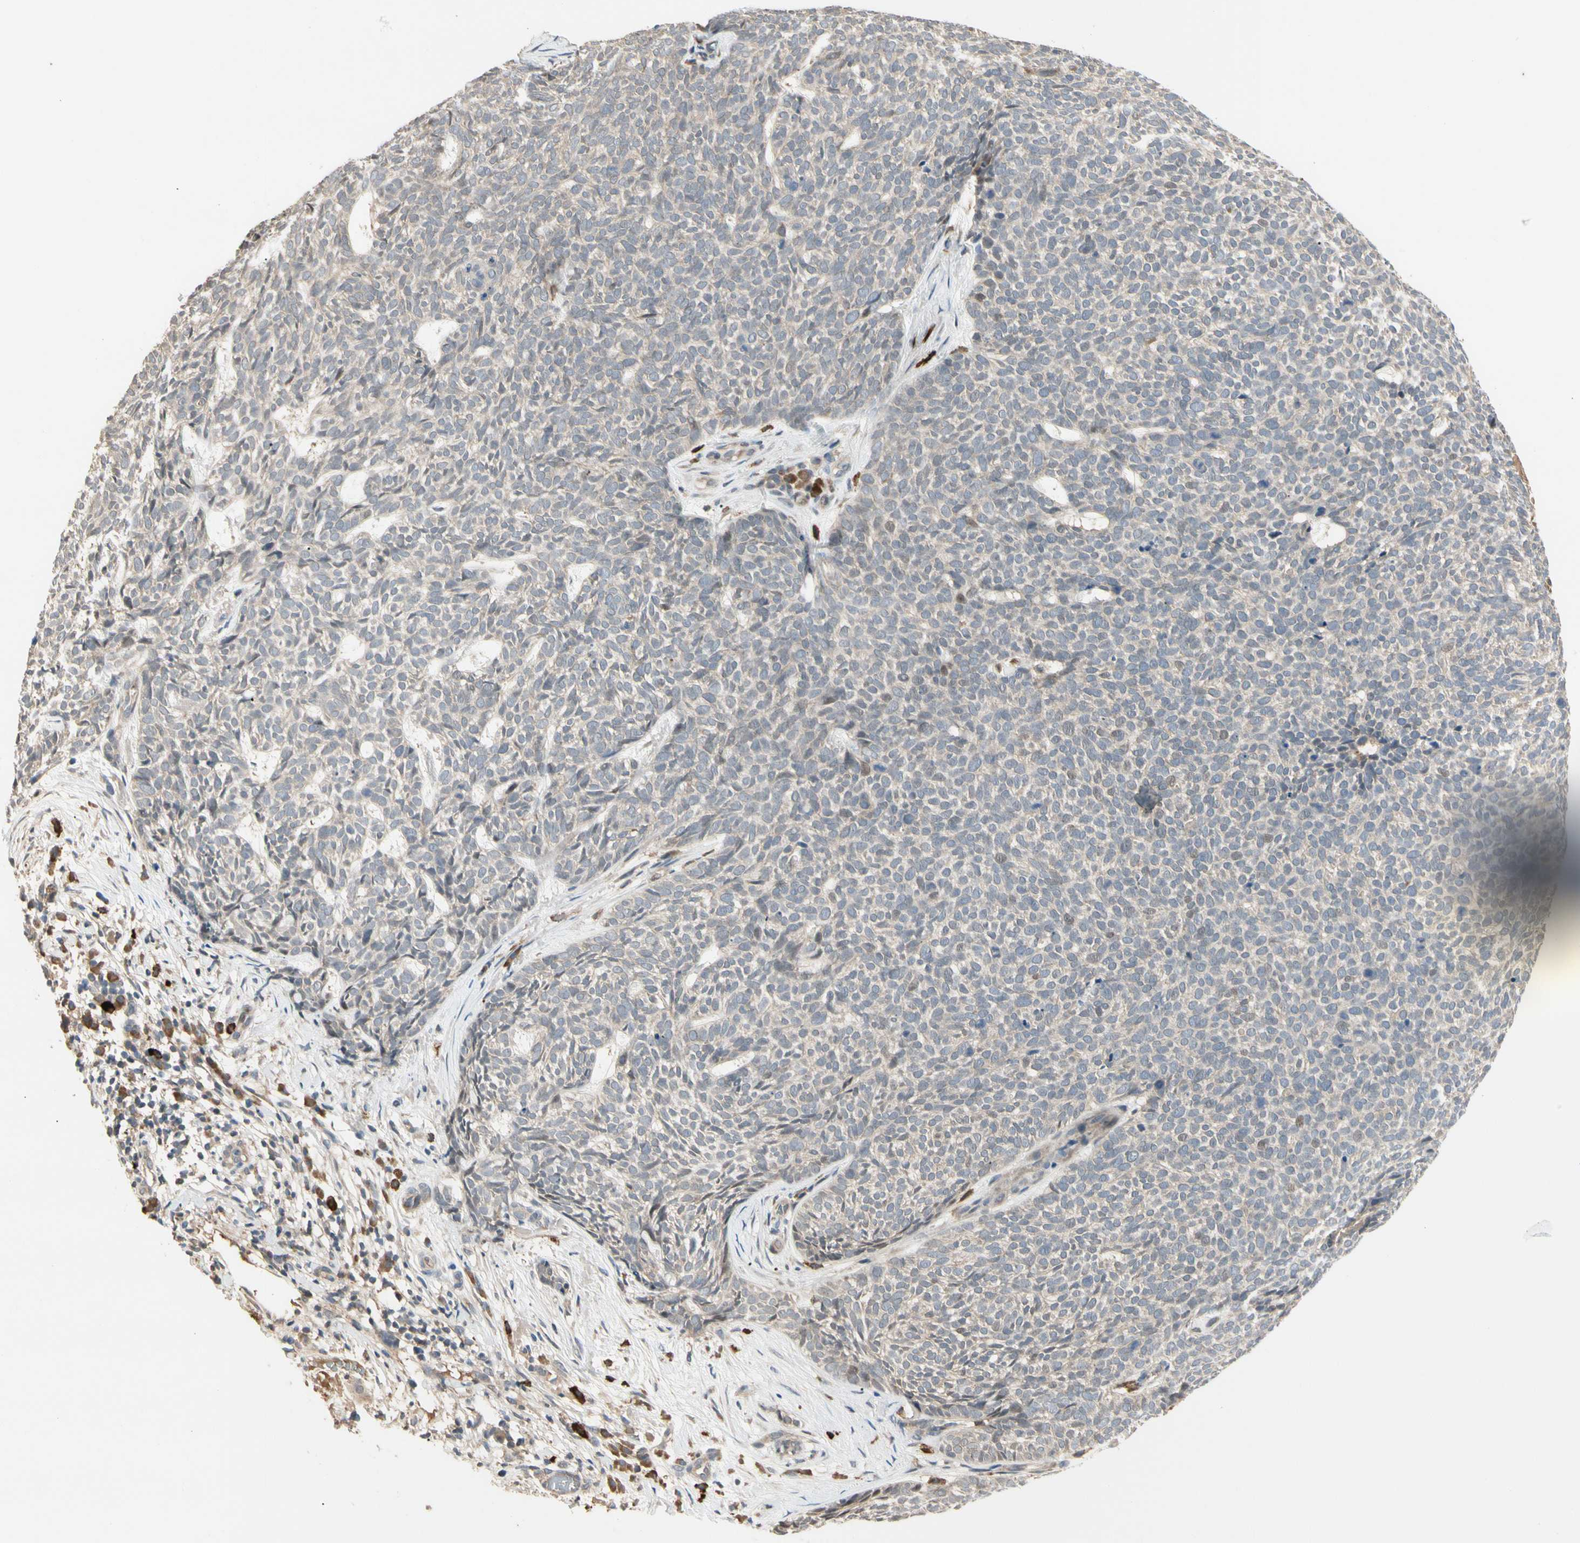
{"staining": {"intensity": "weak", "quantity": "25%-75%", "location": "cytoplasmic/membranous"}, "tissue": "skin cancer", "cell_type": "Tumor cells", "image_type": "cancer", "snomed": [{"axis": "morphology", "description": "Basal cell carcinoma"}, {"axis": "topography", "description": "Skin"}], "caption": "Immunohistochemistry (IHC) (DAB) staining of skin cancer demonstrates weak cytoplasmic/membranous protein staining in about 25%-75% of tumor cells.", "gene": "ATG4C", "patient": {"sex": "female", "age": 84}}